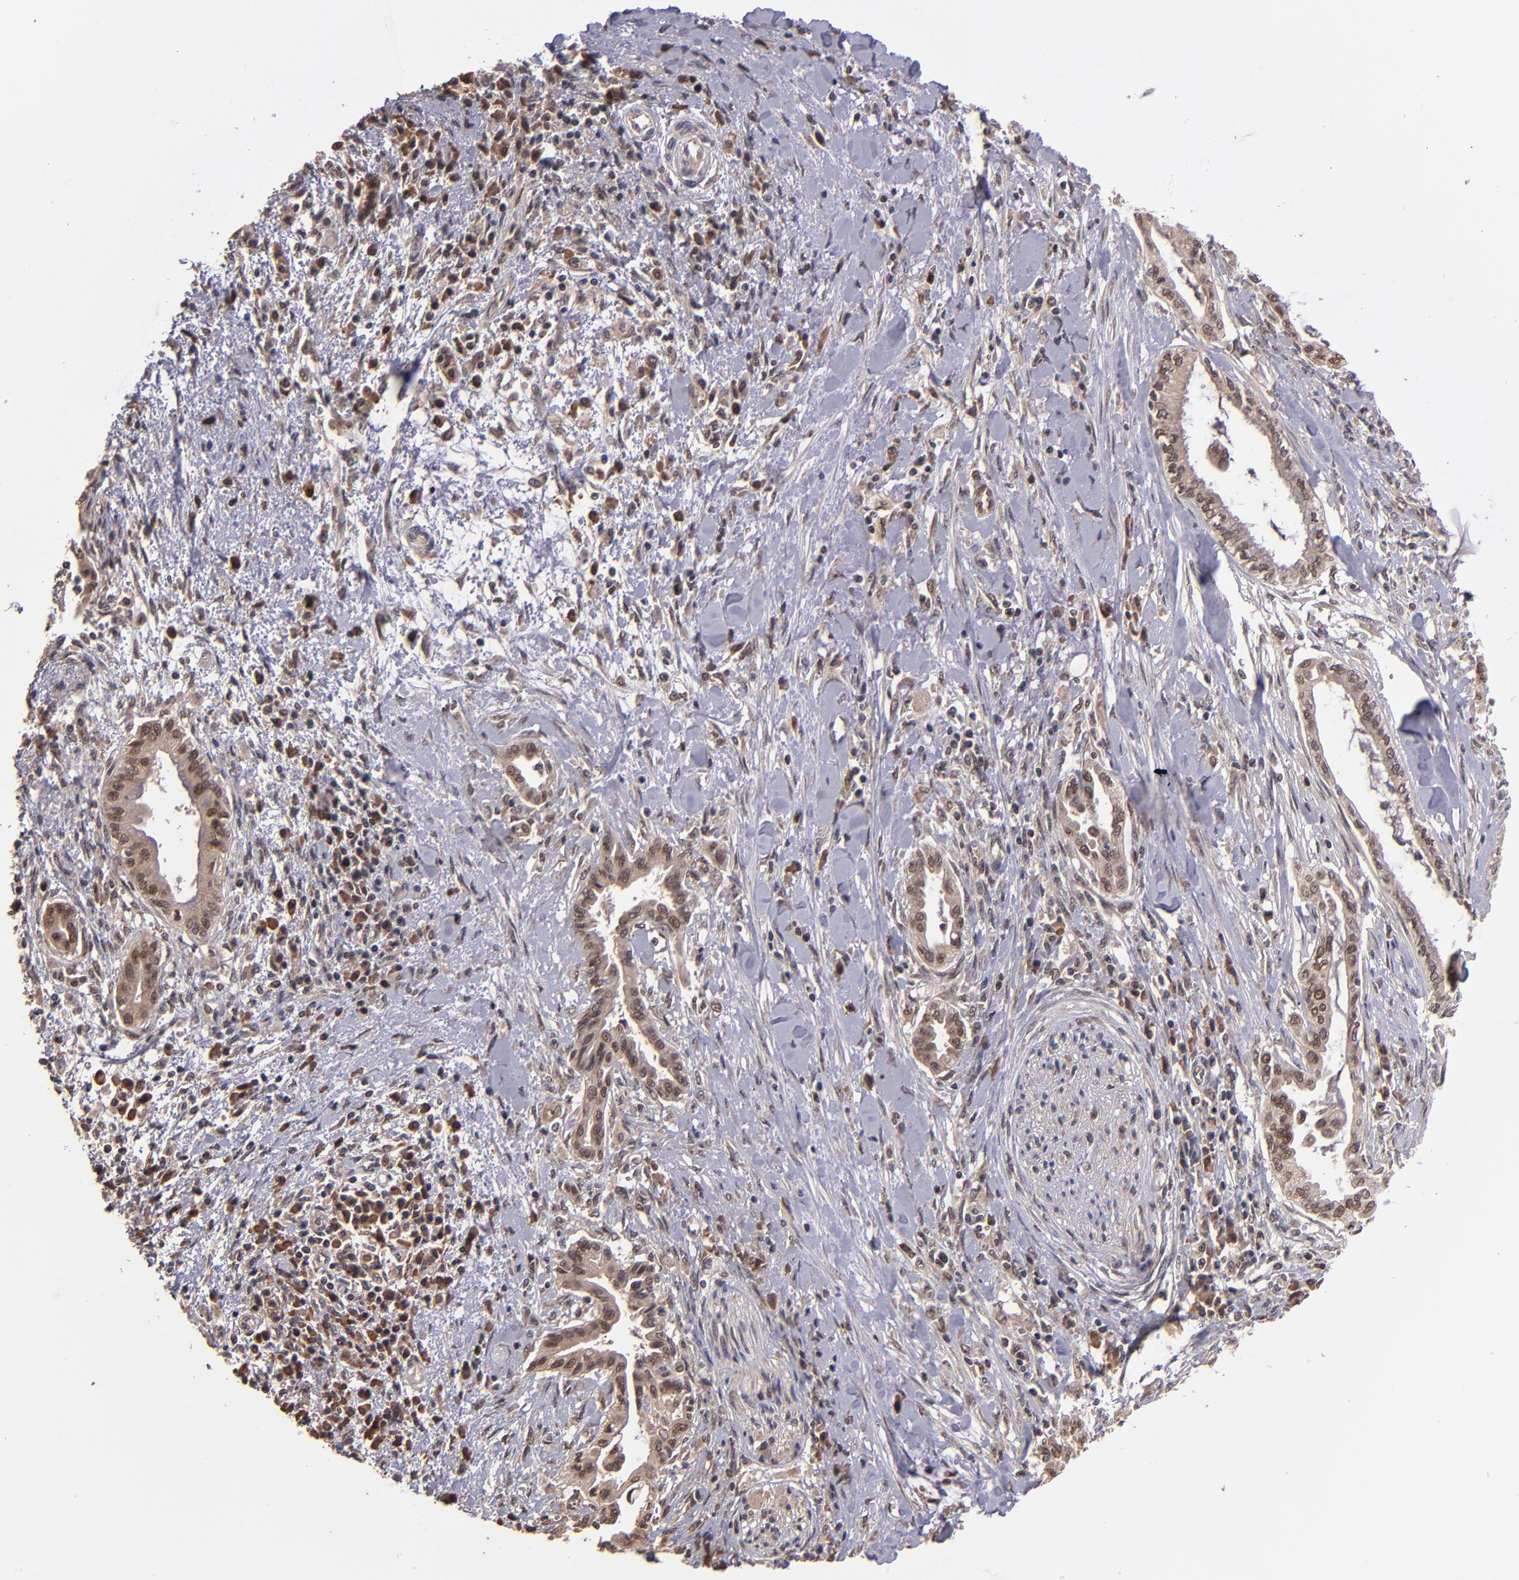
{"staining": {"intensity": "moderate", "quantity": ">75%", "location": "cytoplasmic/membranous,nuclear"}, "tissue": "pancreatic cancer", "cell_type": "Tumor cells", "image_type": "cancer", "snomed": [{"axis": "morphology", "description": "Adenocarcinoma, NOS"}, {"axis": "topography", "description": "Pancreas"}], "caption": "A histopathology image of human pancreatic cancer stained for a protein reveals moderate cytoplasmic/membranous and nuclear brown staining in tumor cells.", "gene": "ABHD12B", "patient": {"sex": "female", "age": 64}}